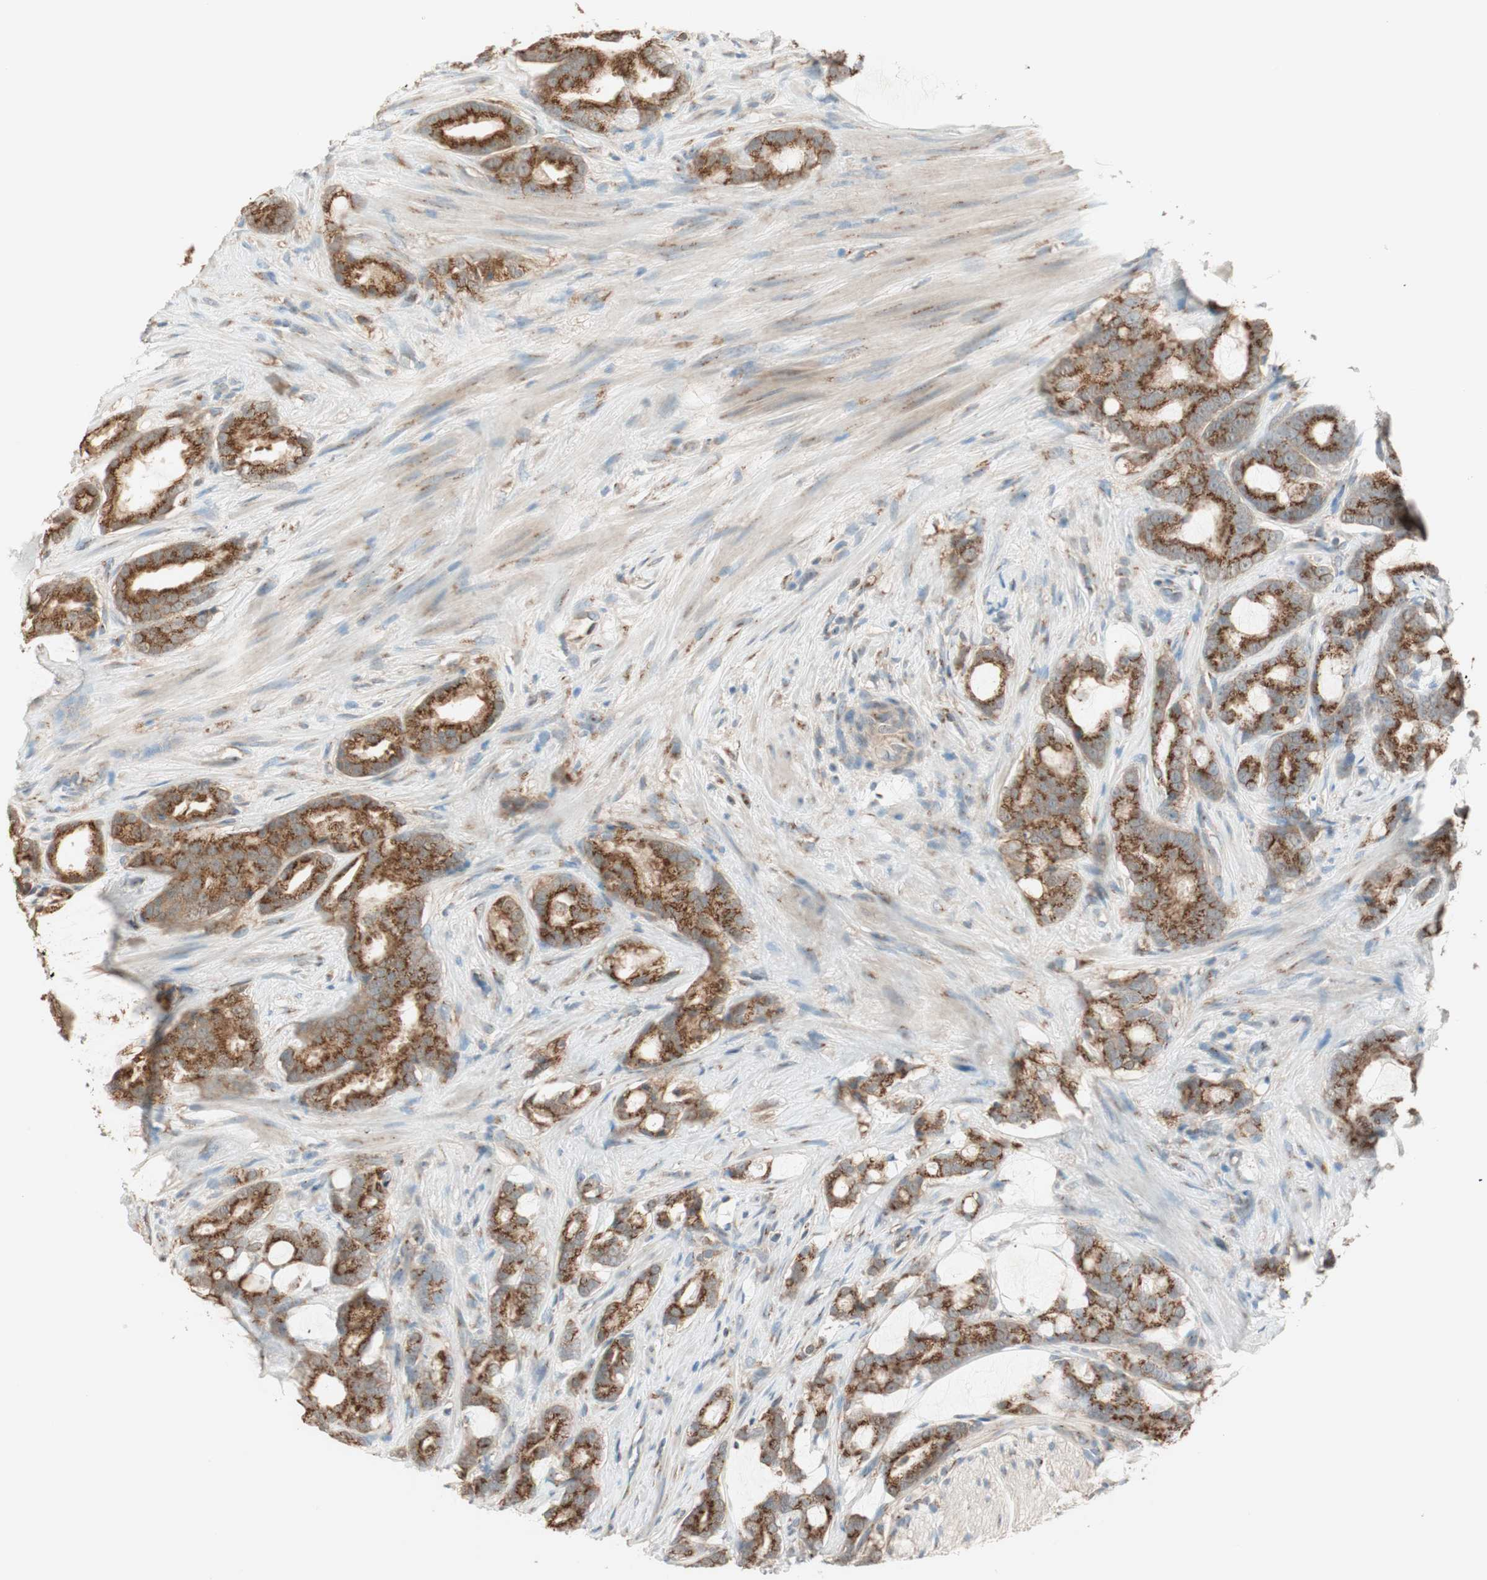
{"staining": {"intensity": "strong", "quantity": ">75%", "location": "cytoplasmic/membranous"}, "tissue": "prostate cancer", "cell_type": "Tumor cells", "image_type": "cancer", "snomed": [{"axis": "morphology", "description": "Adenocarcinoma, Low grade"}, {"axis": "topography", "description": "Prostate"}], "caption": "An immunohistochemistry histopathology image of neoplastic tissue is shown. Protein staining in brown labels strong cytoplasmic/membranous positivity in low-grade adenocarcinoma (prostate) within tumor cells.", "gene": "SEC16A", "patient": {"sex": "male", "age": 58}}